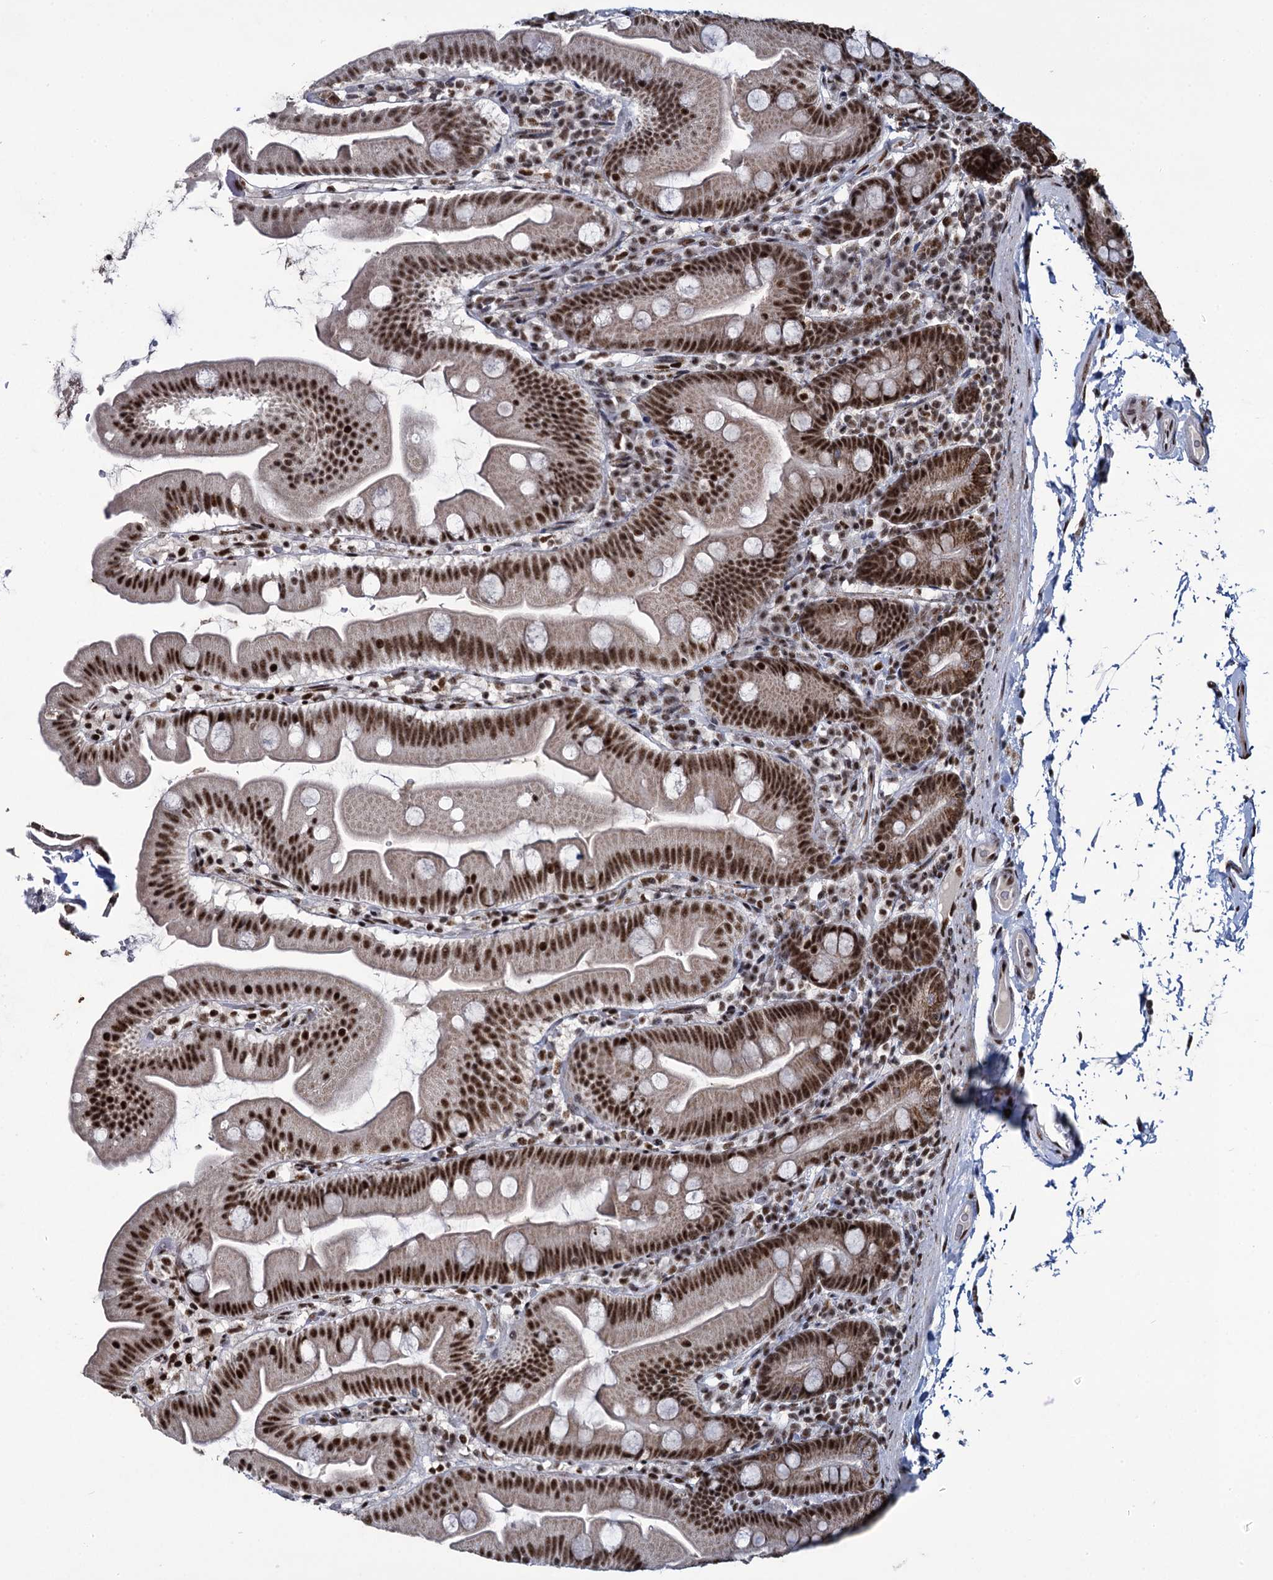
{"staining": {"intensity": "moderate", "quantity": ">75%", "location": "cytoplasmic/membranous,nuclear"}, "tissue": "small intestine", "cell_type": "Glandular cells", "image_type": "normal", "snomed": [{"axis": "morphology", "description": "Normal tissue, NOS"}, {"axis": "topography", "description": "Small intestine"}], "caption": "High-magnification brightfield microscopy of normal small intestine stained with DAB (3,3'-diaminobenzidine) (brown) and counterstained with hematoxylin (blue). glandular cells exhibit moderate cytoplasmic/membranous,nuclear staining is present in about>75% of cells.", "gene": "RPUSD4", "patient": {"sex": "female", "age": 68}}